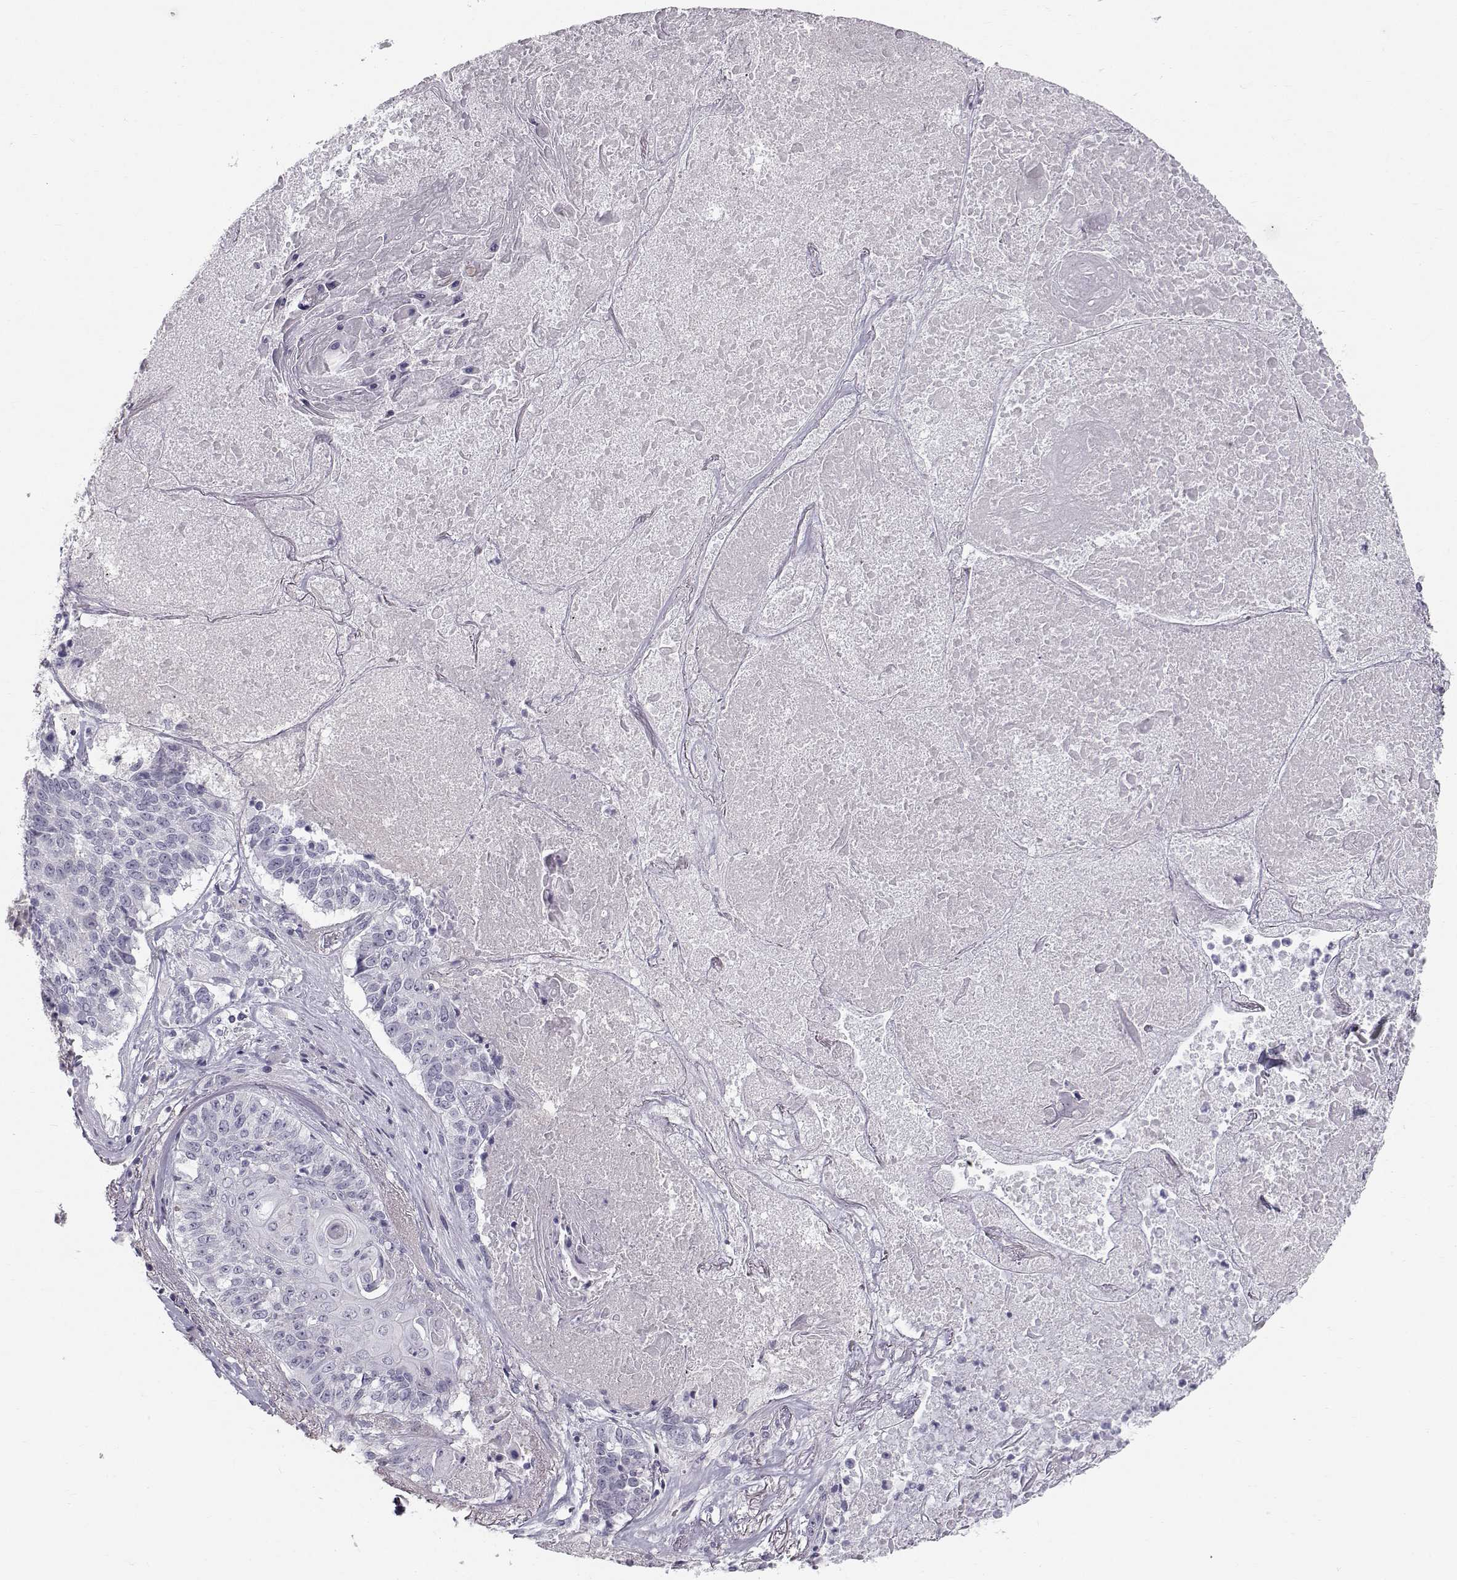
{"staining": {"intensity": "negative", "quantity": "none", "location": "none"}, "tissue": "lung cancer", "cell_type": "Tumor cells", "image_type": "cancer", "snomed": [{"axis": "morphology", "description": "Squamous cell carcinoma, NOS"}, {"axis": "topography", "description": "Lung"}], "caption": "Micrograph shows no significant protein positivity in tumor cells of squamous cell carcinoma (lung).", "gene": "SPDYE4", "patient": {"sex": "male", "age": 64}}